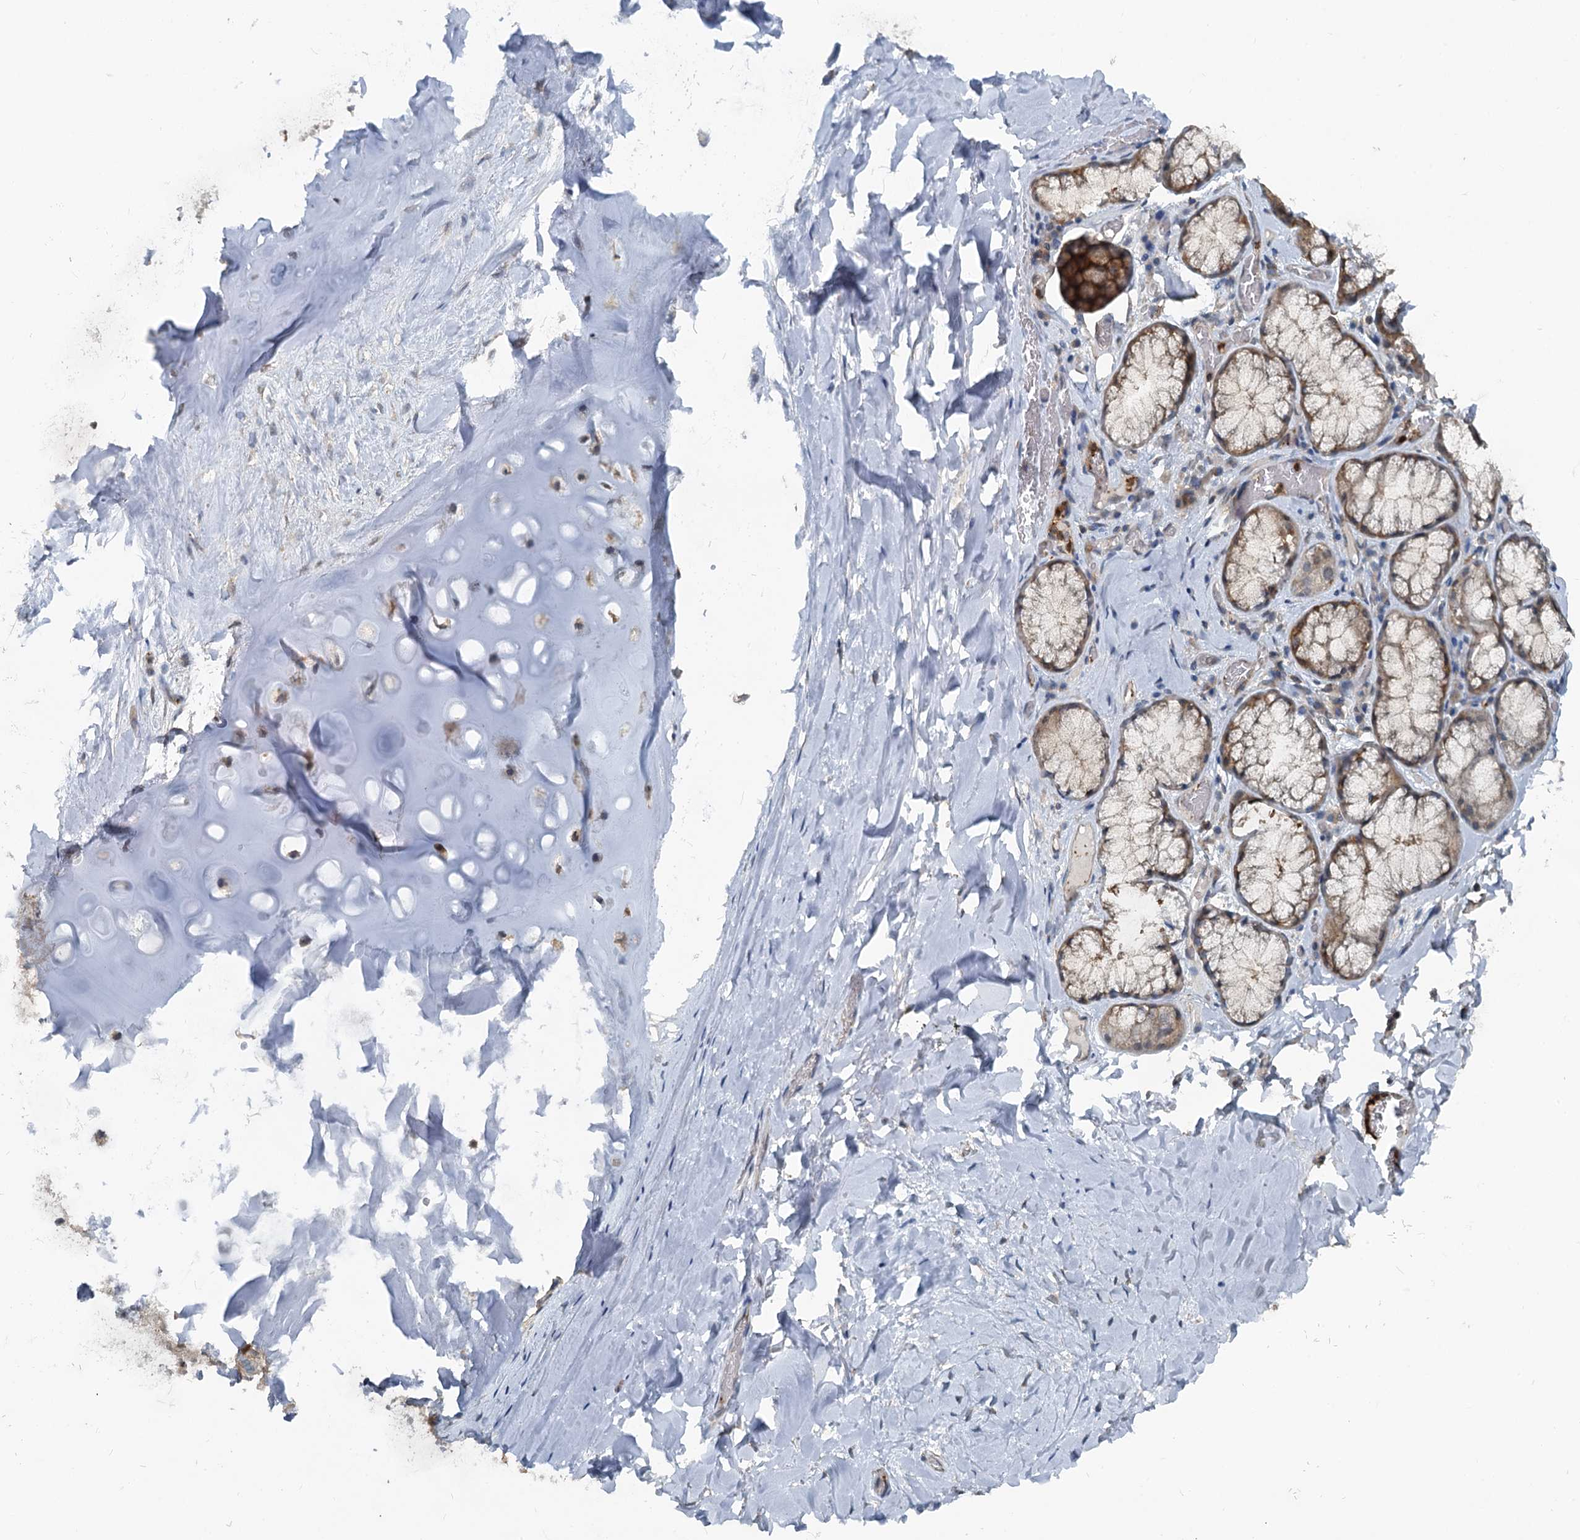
{"staining": {"intensity": "negative", "quantity": "none", "location": "none"}, "tissue": "adipose tissue", "cell_type": "Adipocytes", "image_type": "normal", "snomed": [{"axis": "morphology", "description": "Normal tissue, NOS"}, {"axis": "topography", "description": "Lymph node"}, {"axis": "topography", "description": "Cartilage tissue"}, {"axis": "topography", "description": "Bronchus"}], "caption": "Immunohistochemistry histopathology image of normal adipose tissue: human adipose tissue stained with DAB (3,3'-diaminobenzidine) reveals no significant protein staining in adipocytes. (DAB immunohistochemistry with hematoxylin counter stain).", "gene": "GCLM", "patient": {"sex": "male", "age": 63}}